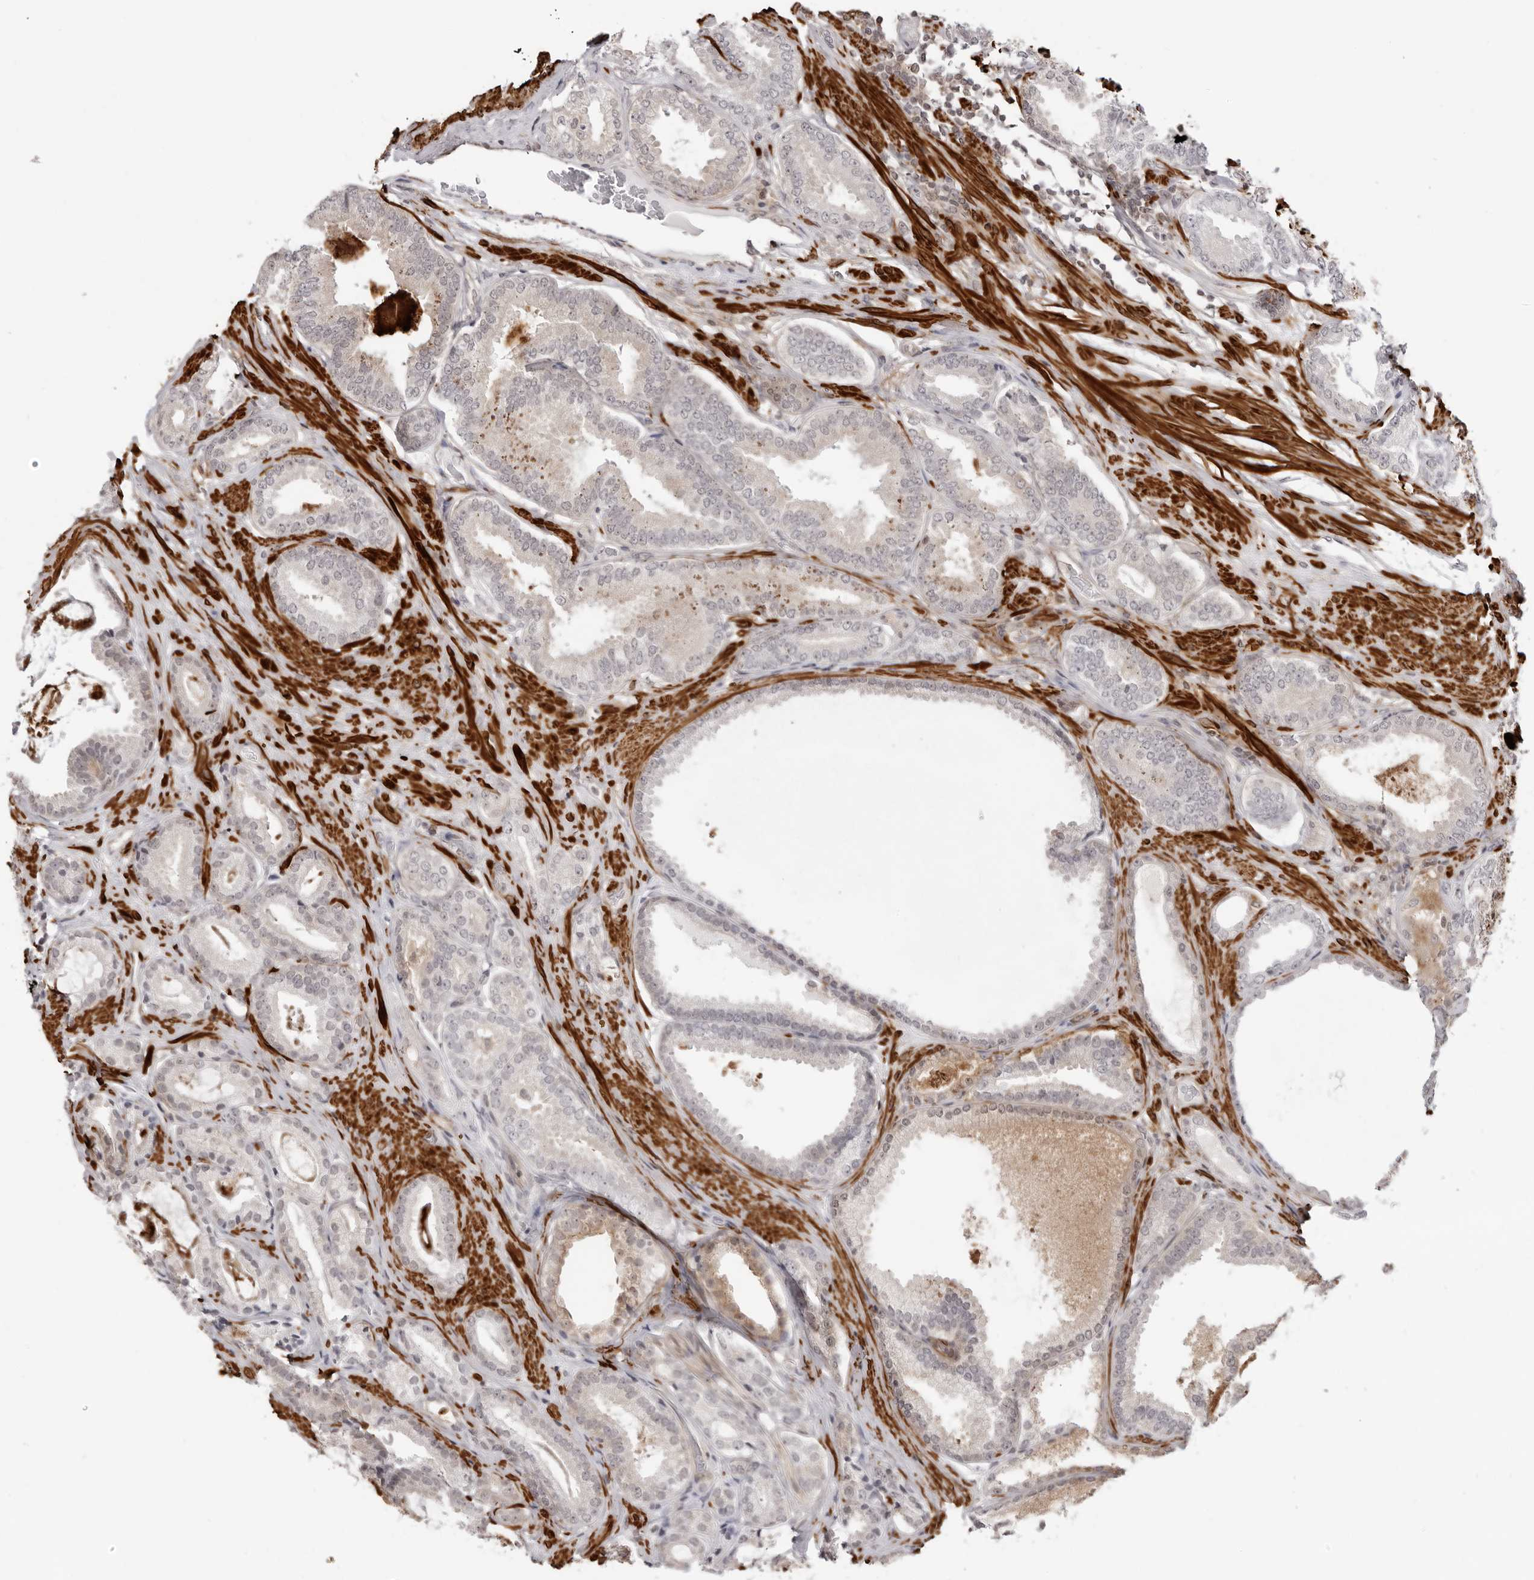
{"staining": {"intensity": "weak", "quantity": "<25%", "location": "cytoplasmic/membranous"}, "tissue": "prostate cancer", "cell_type": "Tumor cells", "image_type": "cancer", "snomed": [{"axis": "morphology", "description": "Adenocarcinoma, Low grade"}, {"axis": "topography", "description": "Prostate"}], "caption": "Human low-grade adenocarcinoma (prostate) stained for a protein using immunohistochemistry (IHC) displays no expression in tumor cells.", "gene": "UNK", "patient": {"sex": "male", "age": 71}}